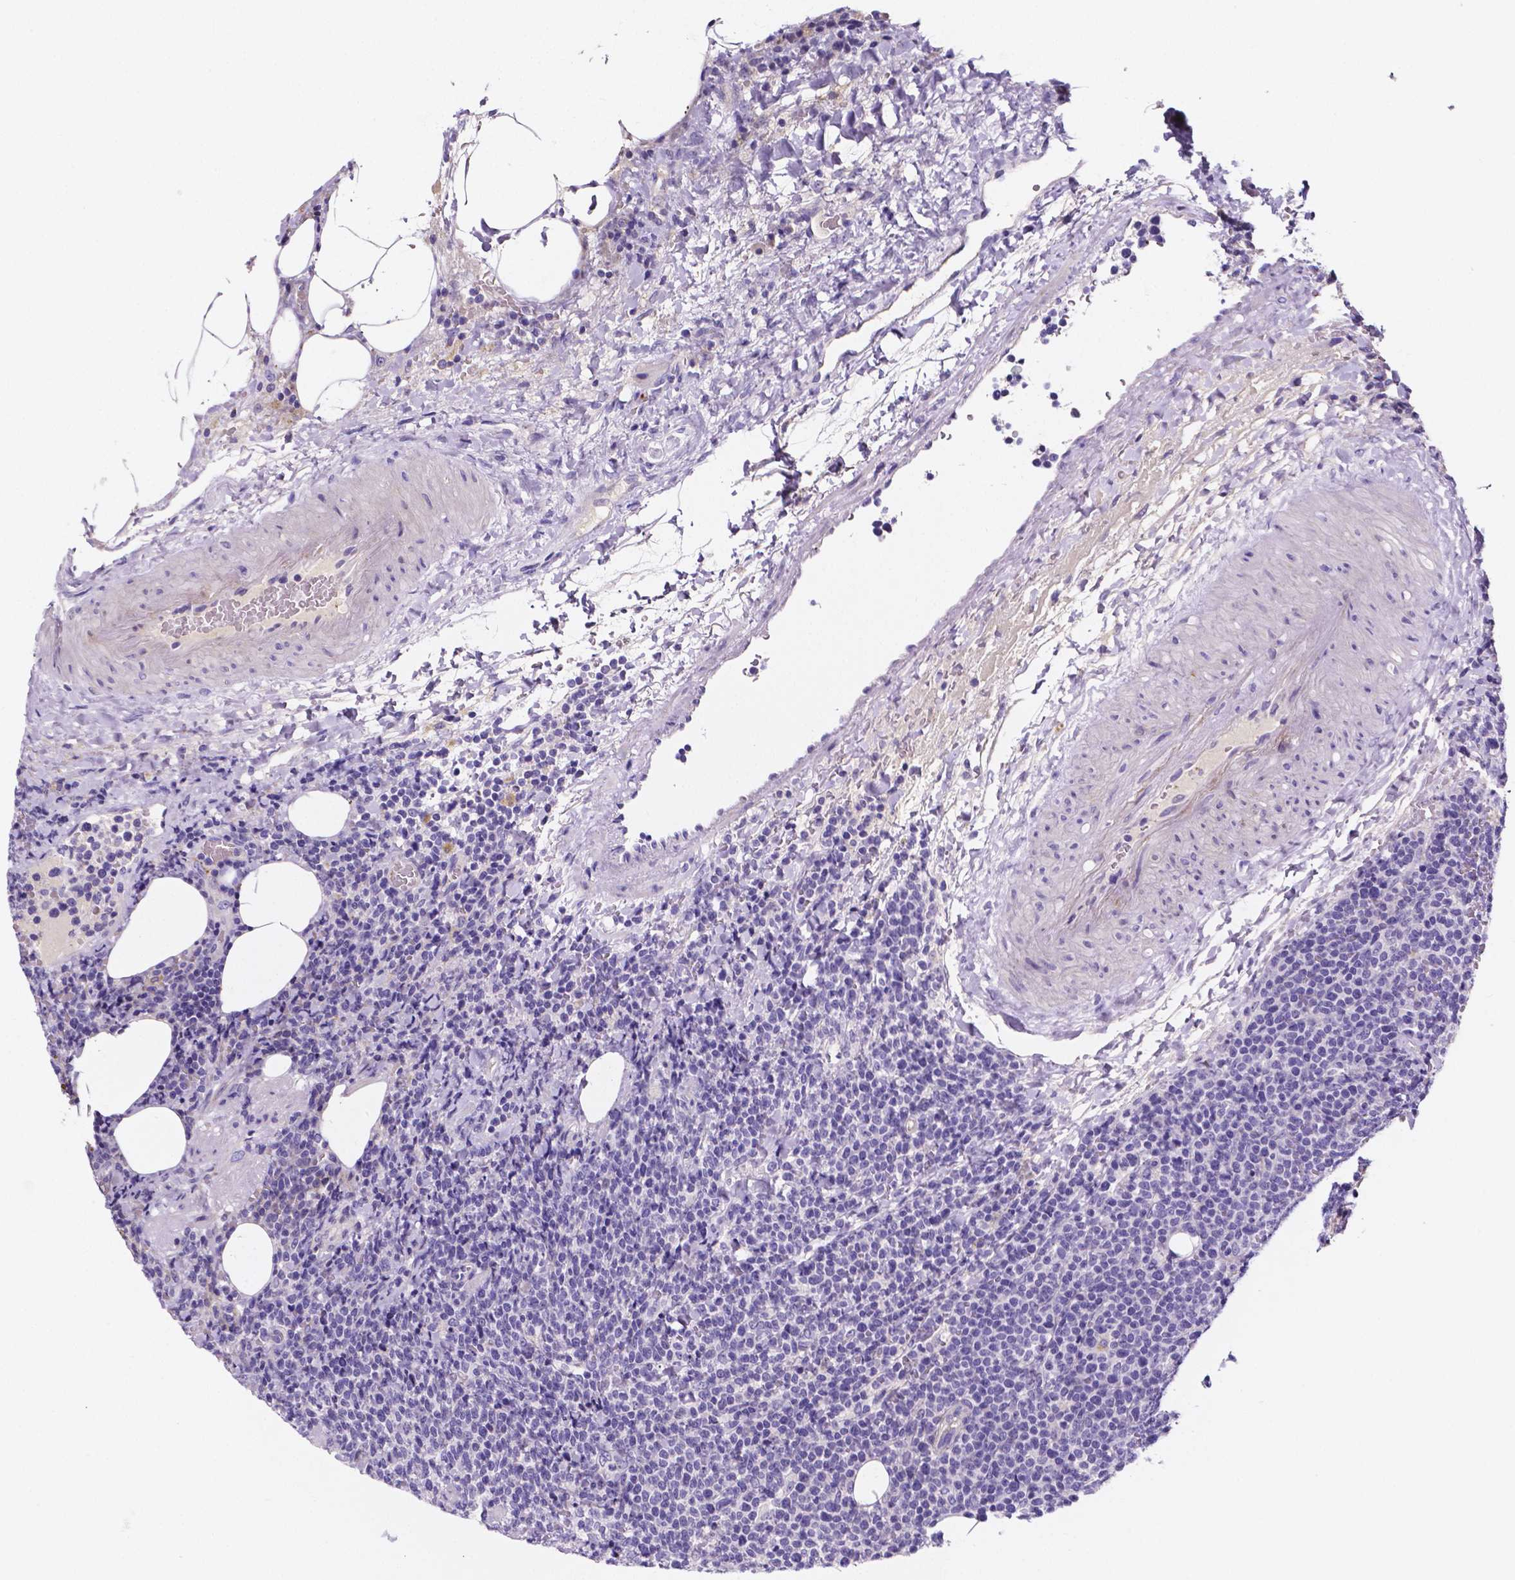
{"staining": {"intensity": "negative", "quantity": "none", "location": "none"}, "tissue": "lymphoma", "cell_type": "Tumor cells", "image_type": "cancer", "snomed": [{"axis": "morphology", "description": "Malignant lymphoma, non-Hodgkin's type, High grade"}, {"axis": "topography", "description": "Lymph node"}], "caption": "Tumor cells show no significant staining in high-grade malignant lymphoma, non-Hodgkin's type.", "gene": "NRGN", "patient": {"sex": "male", "age": 61}}